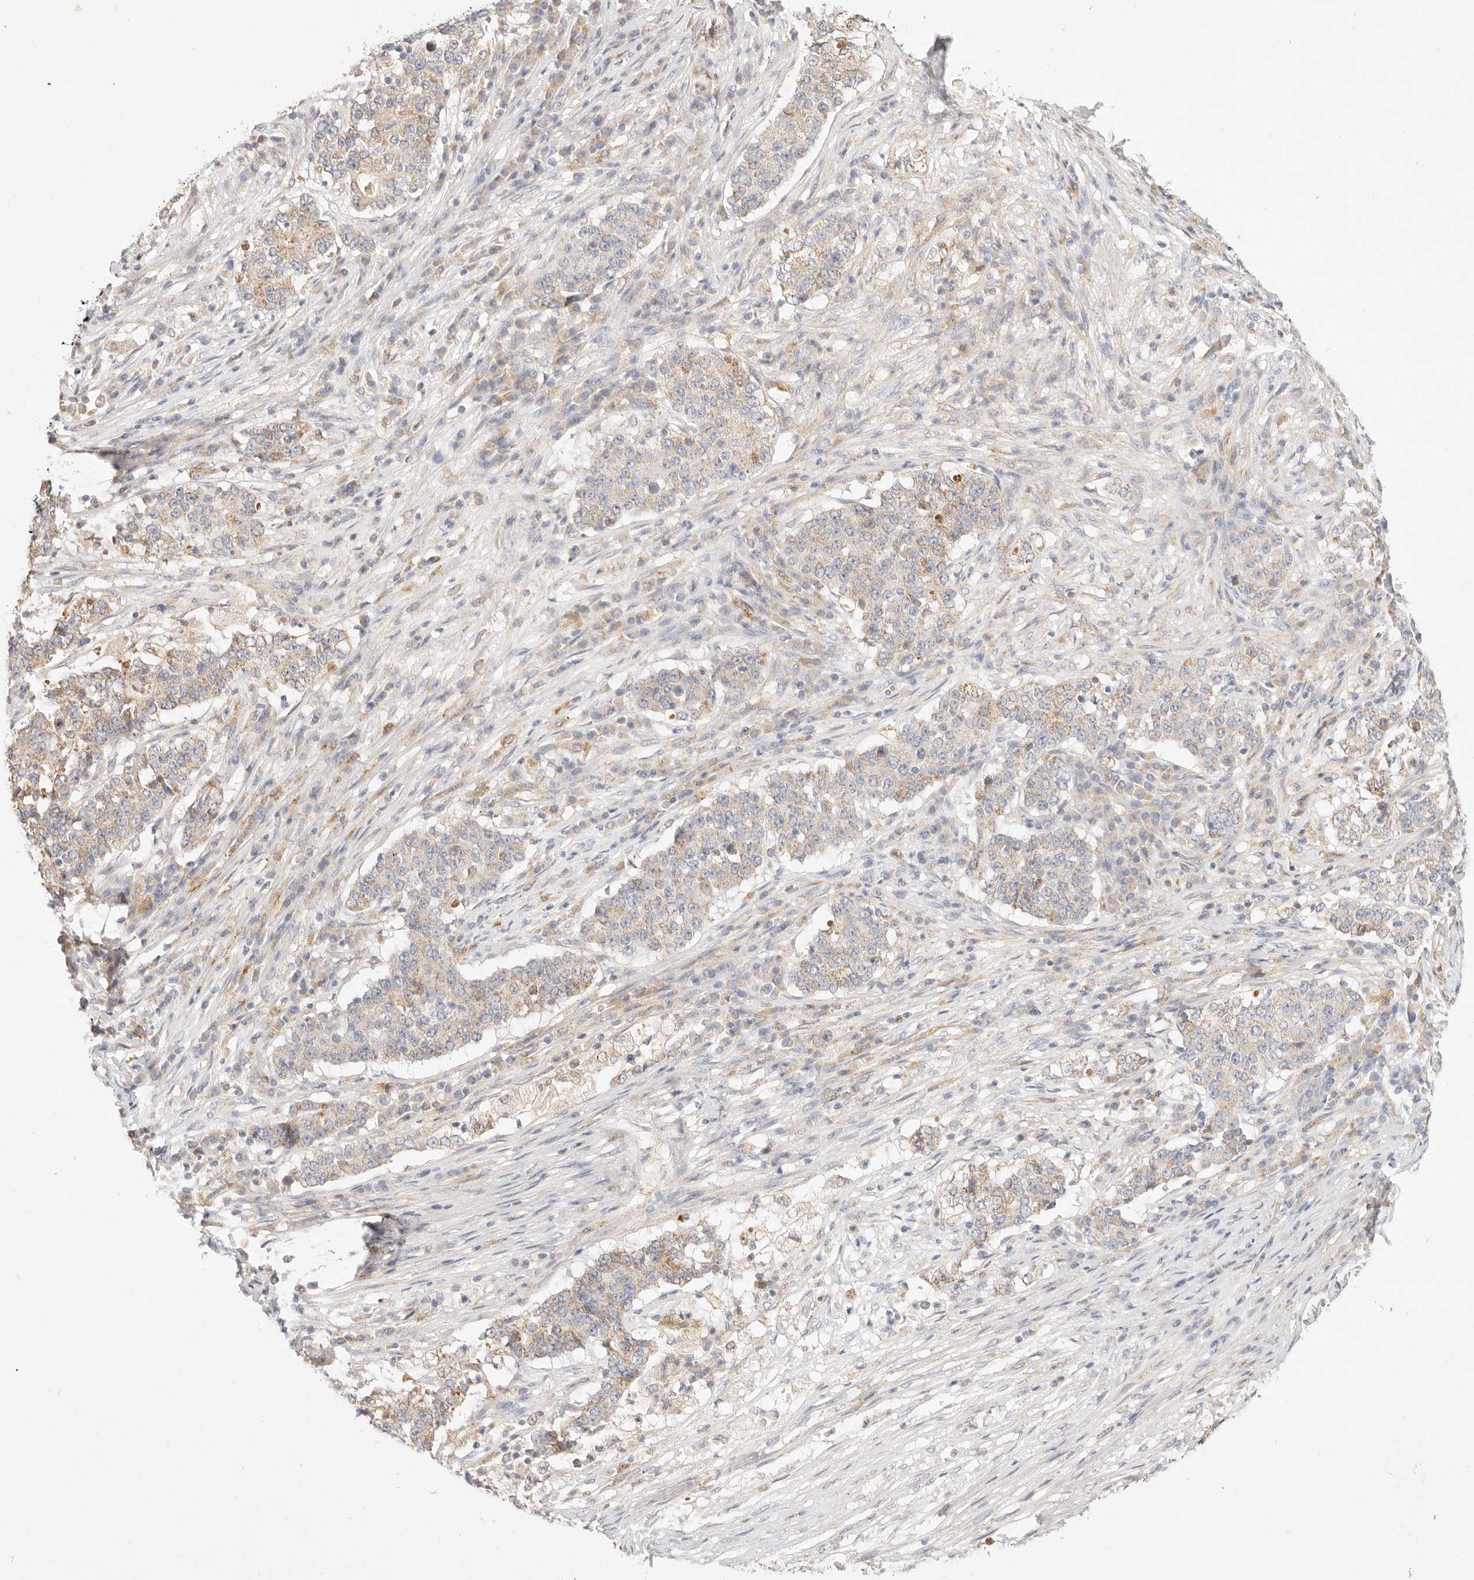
{"staining": {"intensity": "weak", "quantity": "<25%", "location": "cytoplasmic/membranous"}, "tissue": "stomach cancer", "cell_type": "Tumor cells", "image_type": "cancer", "snomed": [{"axis": "morphology", "description": "Adenocarcinoma, NOS"}, {"axis": "topography", "description": "Stomach"}], "caption": "Immunohistochemistry (IHC) micrograph of human adenocarcinoma (stomach) stained for a protein (brown), which reveals no staining in tumor cells.", "gene": "ACOX1", "patient": {"sex": "male", "age": 59}}